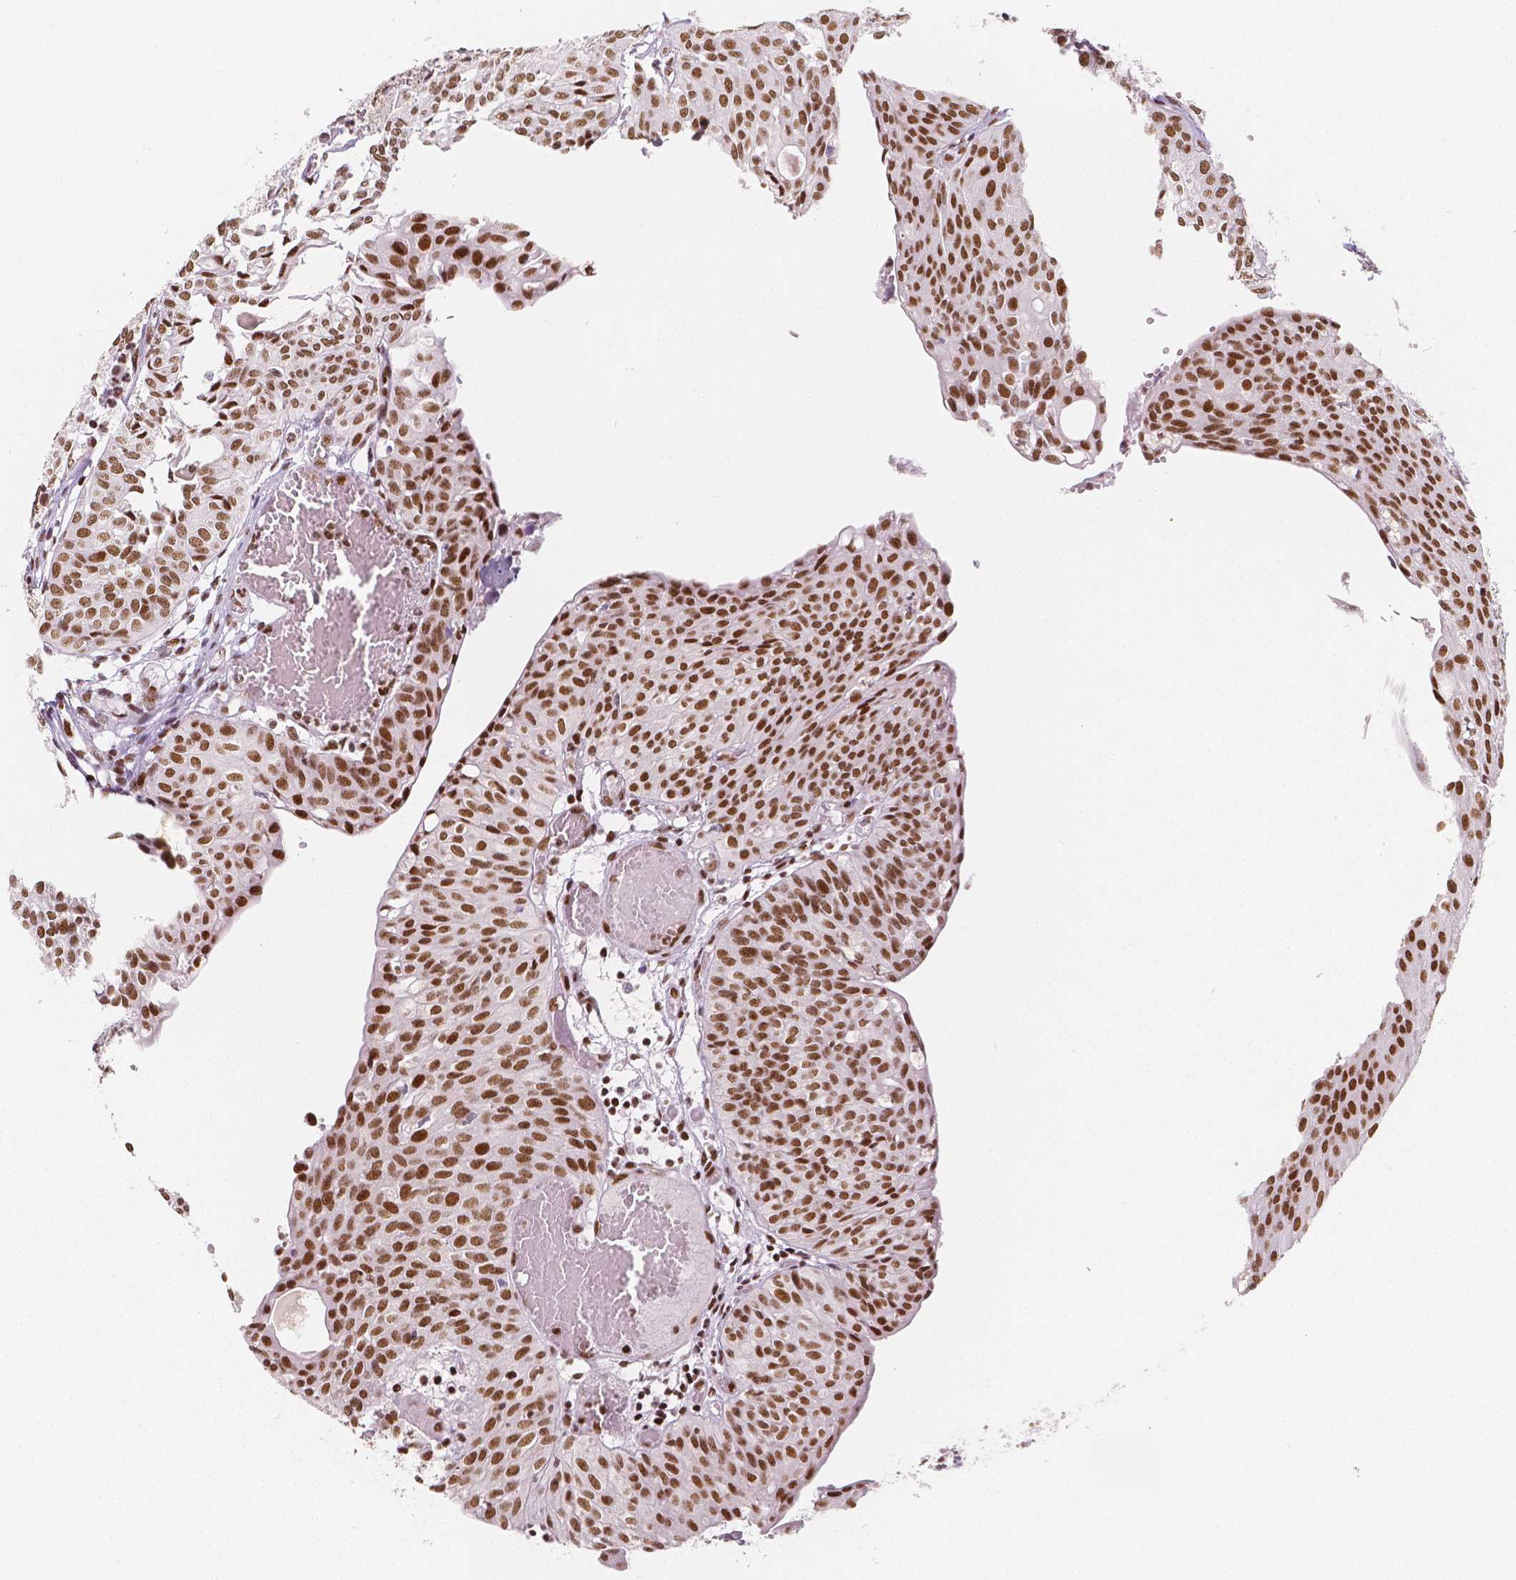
{"staining": {"intensity": "moderate", "quantity": ">75%", "location": "nuclear"}, "tissue": "urothelial cancer", "cell_type": "Tumor cells", "image_type": "cancer", "snomed": [{"axis": "morphology", "description": "Urothelial carcinoma, High grade"}, {"axis": "topography", "description": "Urinary bladder"}], "caption": "Urothelial cancer stained with DAB immunohistochemistry (IHC) exhibits medium levels of moderate nuclear expression in about >75% of tumor cells. (Brightfield microscopy of DAB IHC at high magnification).", "gene": "HDAC1", "patient": {"sex": "male", "age": 57}}